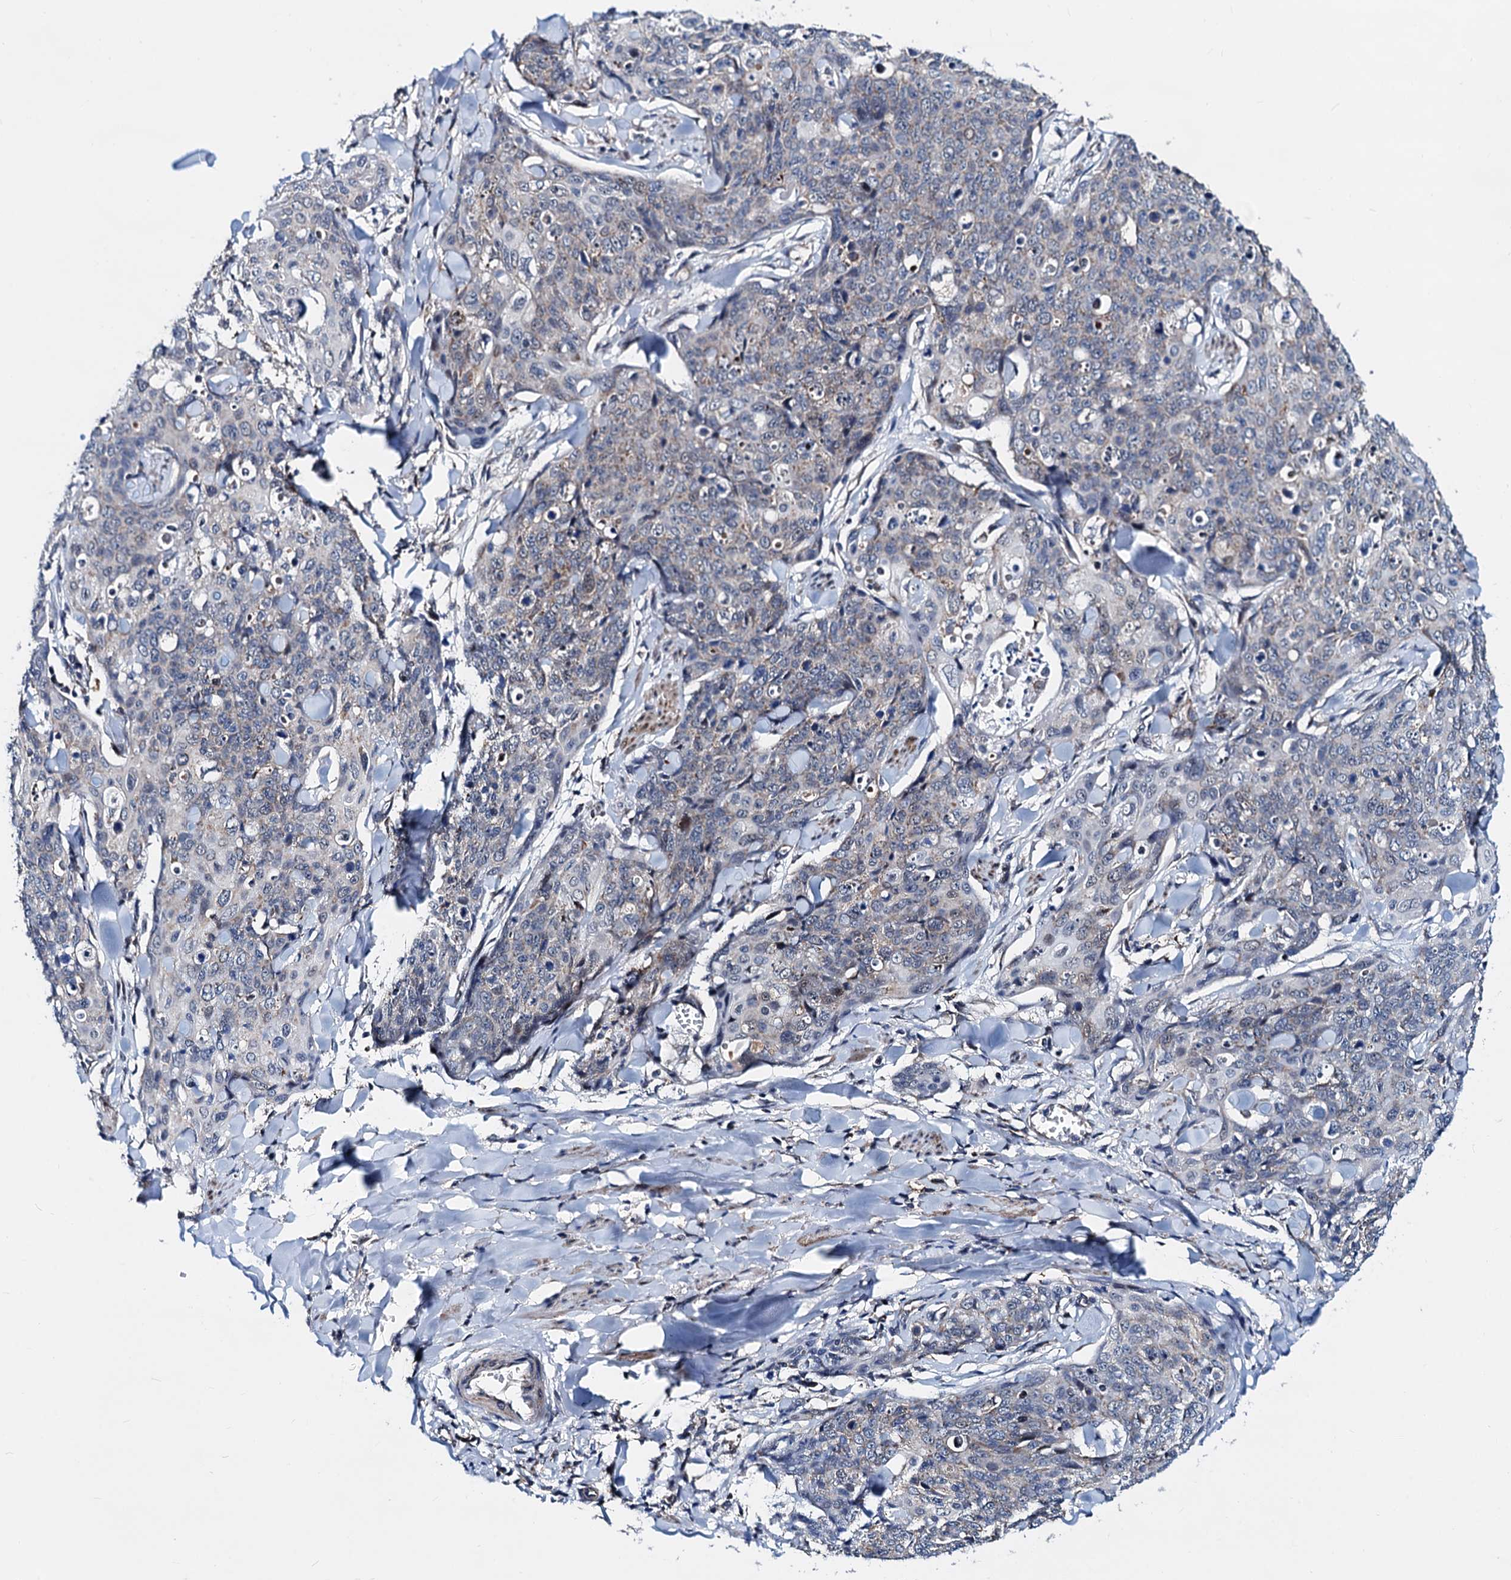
{"staining": {"intensity": "weak", "quantity": "25%-75%", "location": "cytoplasmic/membranous"}, "tissue": "skin cancer", "cell_type": "Tumor cells", "image_type": "cancer", "snomed": [{"axis": "morphology", "description": "Squamous cell carcinoma, NOS"}, {"axis": "topography", "description": "Skin"}, {"axis": "topography", "description": "Vulva"}], "caption": "IHC histopathology image of skin squamous cell carcinoma stained for a protein (brown), which shows low levels of weak cytoplasmic/membranous expression in approximately 25%-75% of tumor cells.", "gene": "COA4", "patient": {"sex": "female", "age": 85}}